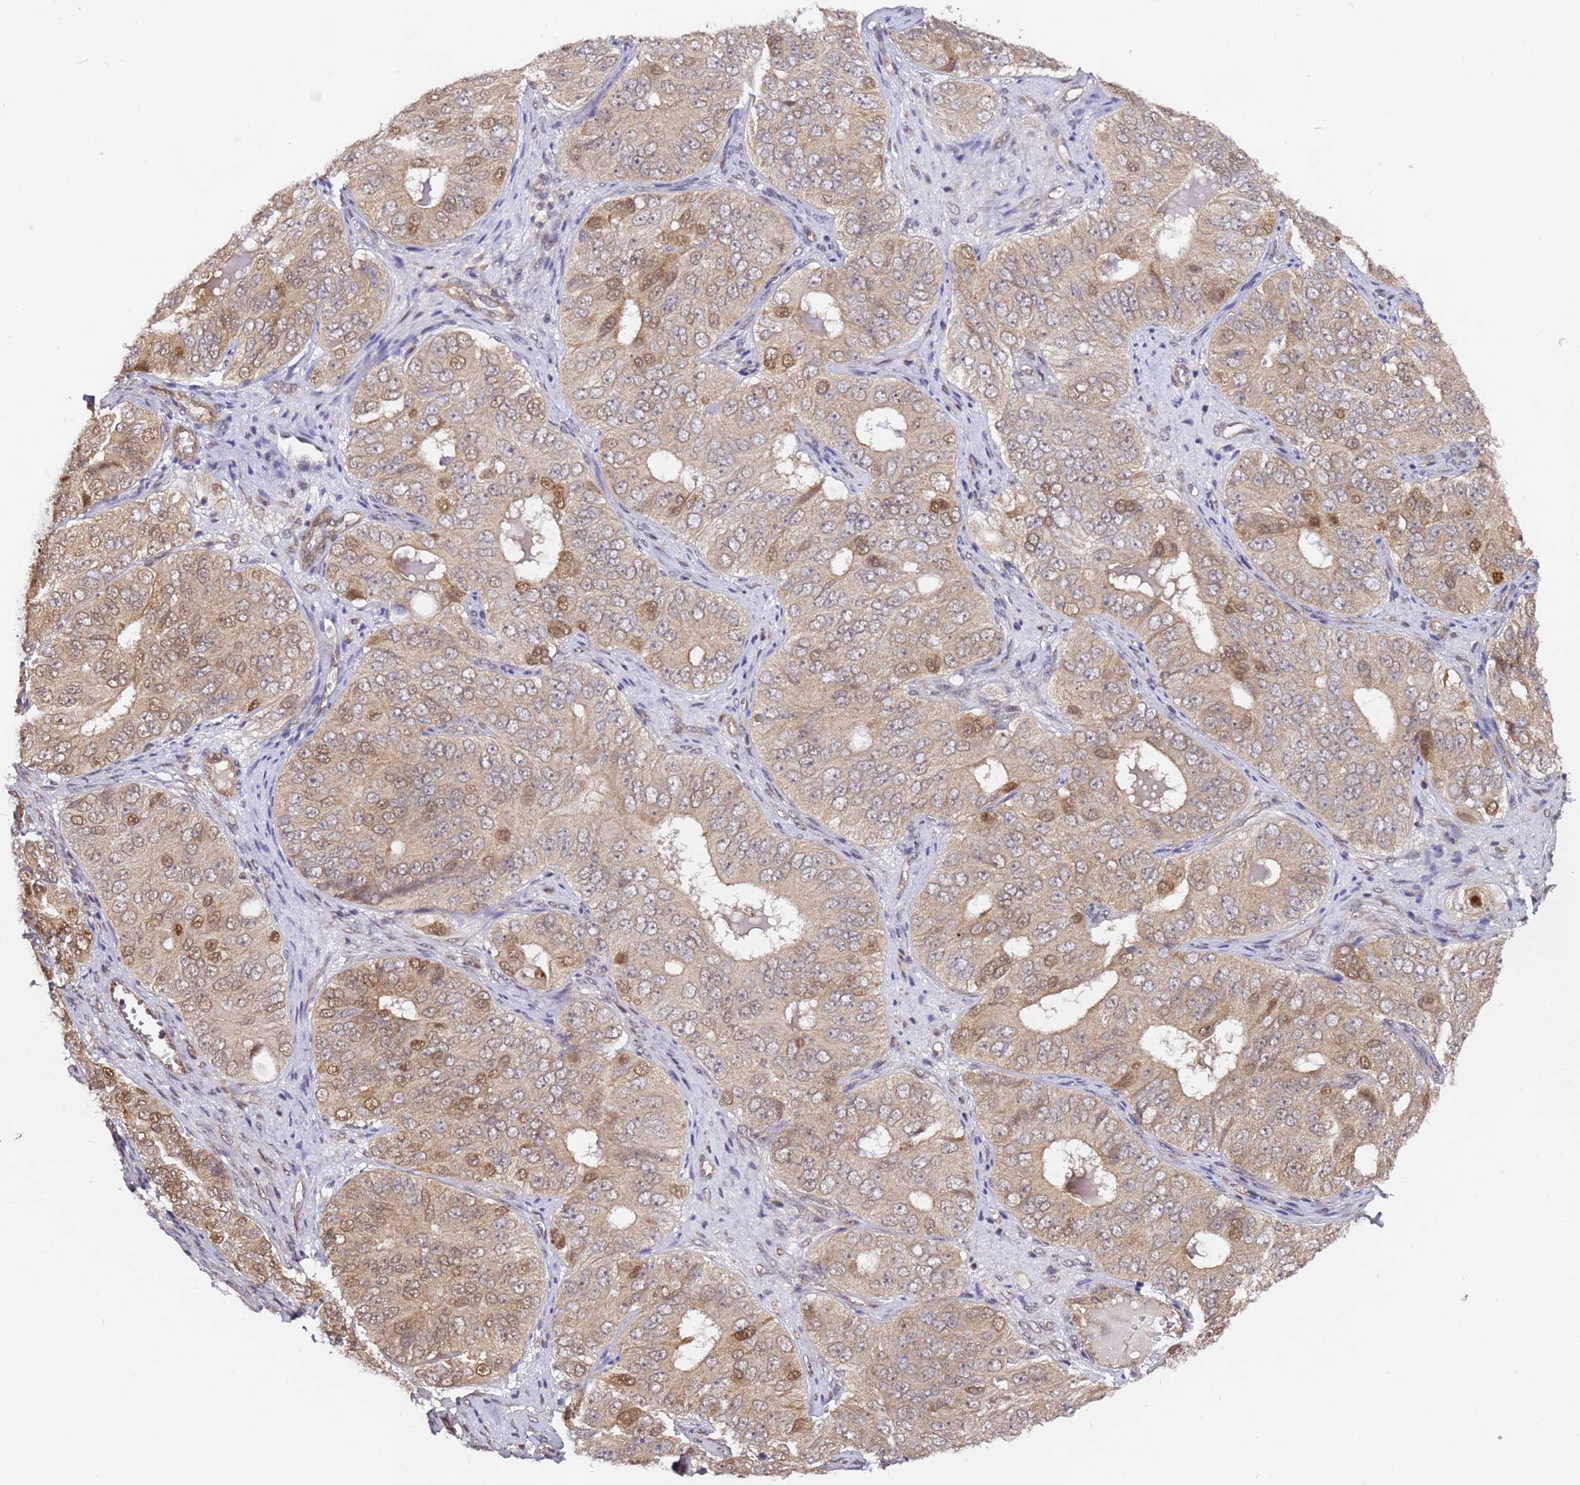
{"staining": {"intensity": "moderate", "quantity": "25%-75%", "location": "cytoplasmic/membranous,nuclear"}, "tissue": "ovarian cancer", "cell_type": "Tumor cells", "image_type": "cancer", "snomed": [{"axis": "morphology", "description": "Carcinoma, endometroid"}, {"axis": "topography", "description": "Ovary"}], "caption": "Brown immunohistochemical staining in ovarian cancer (endometroid carcinoma) displays moderate cytoplasmic/membranous and nuclear staining in about 25%-75% of tumor cells.", "gene": "ALG11", "patient": {"sex": "female", "age": 51}}